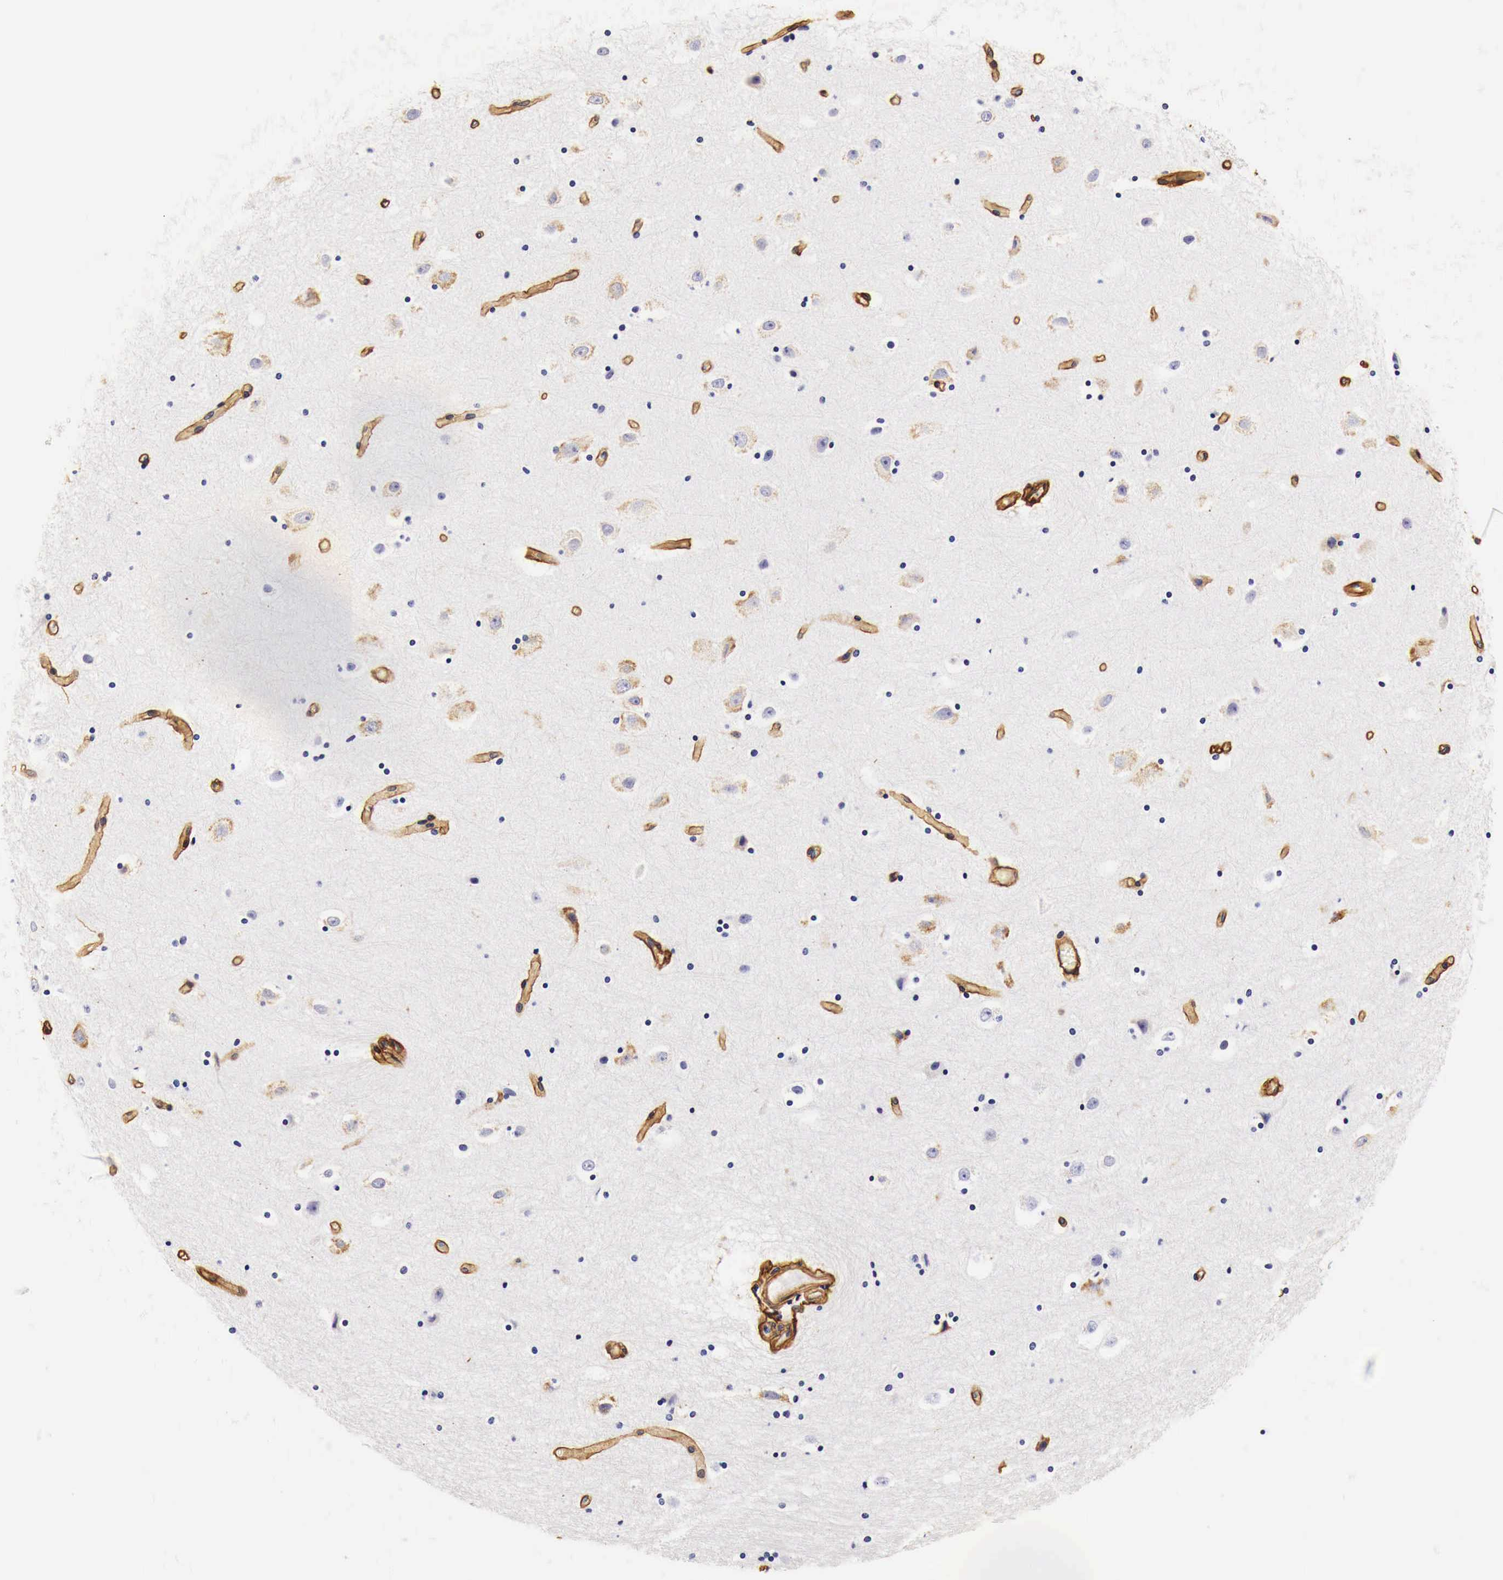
{"staining": {"intensity": "negative", "quantity": "none", "location": "none"}, "tissue": "hippocampus", "cell_type": "Glial cells", "image_type": "normal", "snomed": [{"axis": "morphology", "description": "Normal tissue, NOS"}, {"axis": "topography", "description": "Hippocampus"}], "caption": "Immunohistochemistry histopathology image of benign hippocampus: hippocampus stained with DAB shows no significant protein staining in glial cells.", "gene": "LAMB2", "patient": {"sex": "male", "age": 45}}